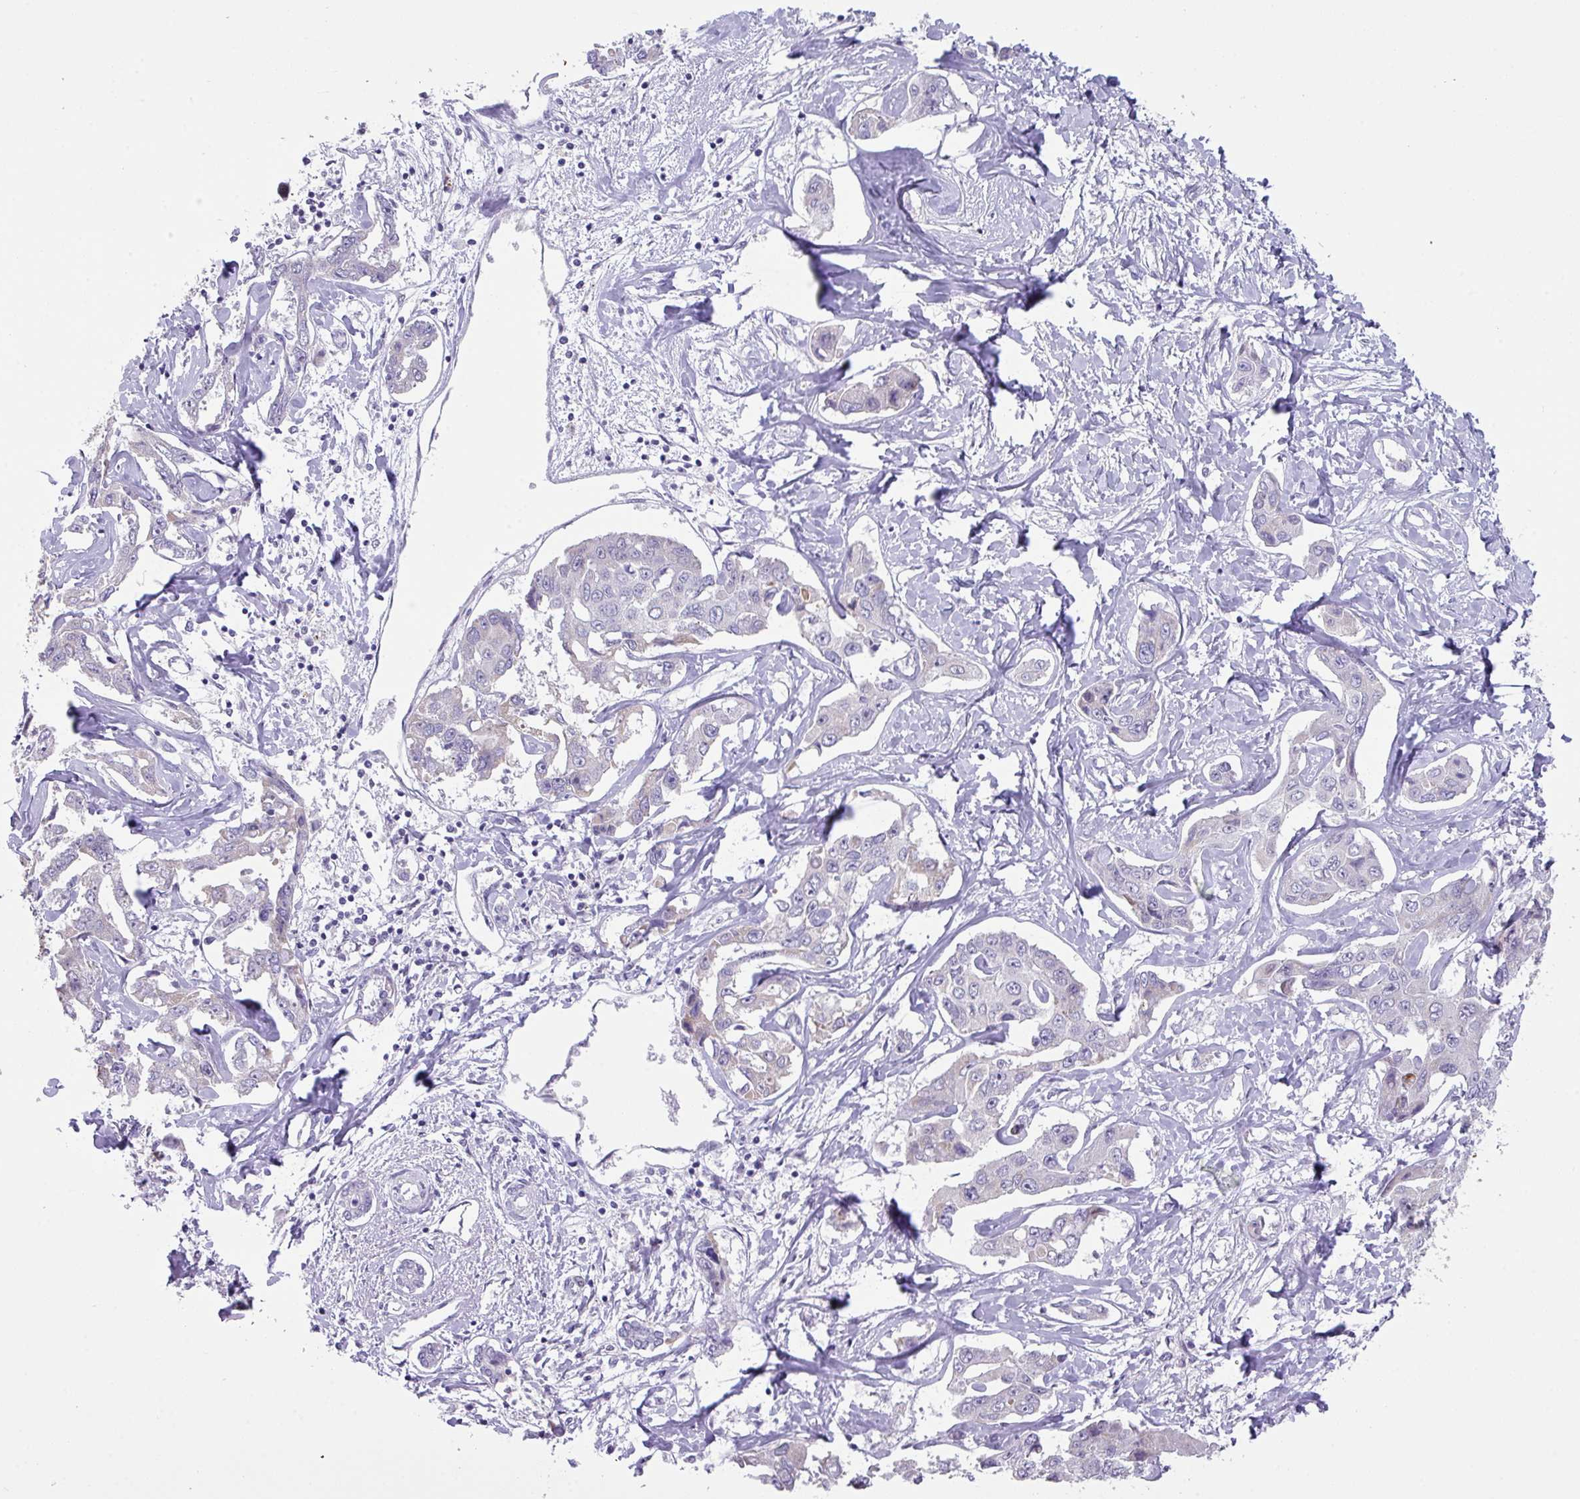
{"staining": {"intensity": "negative", "quantity": "none", "location": "none"}, "tissue": "liver cancer", "cell_type": "Tumor cells", "image_type": "cancer", "snomed": [{"axis": "morphology", "description": "Cholangiocarcinoma"}, {"axis": "topography", "description": "Liver"}], "caption": "Tumor cells show no significant staining in liver cholangiocarcinoma.", "gene": "ANKRD13B", "patient": {"sex": "male", "age": 59}}